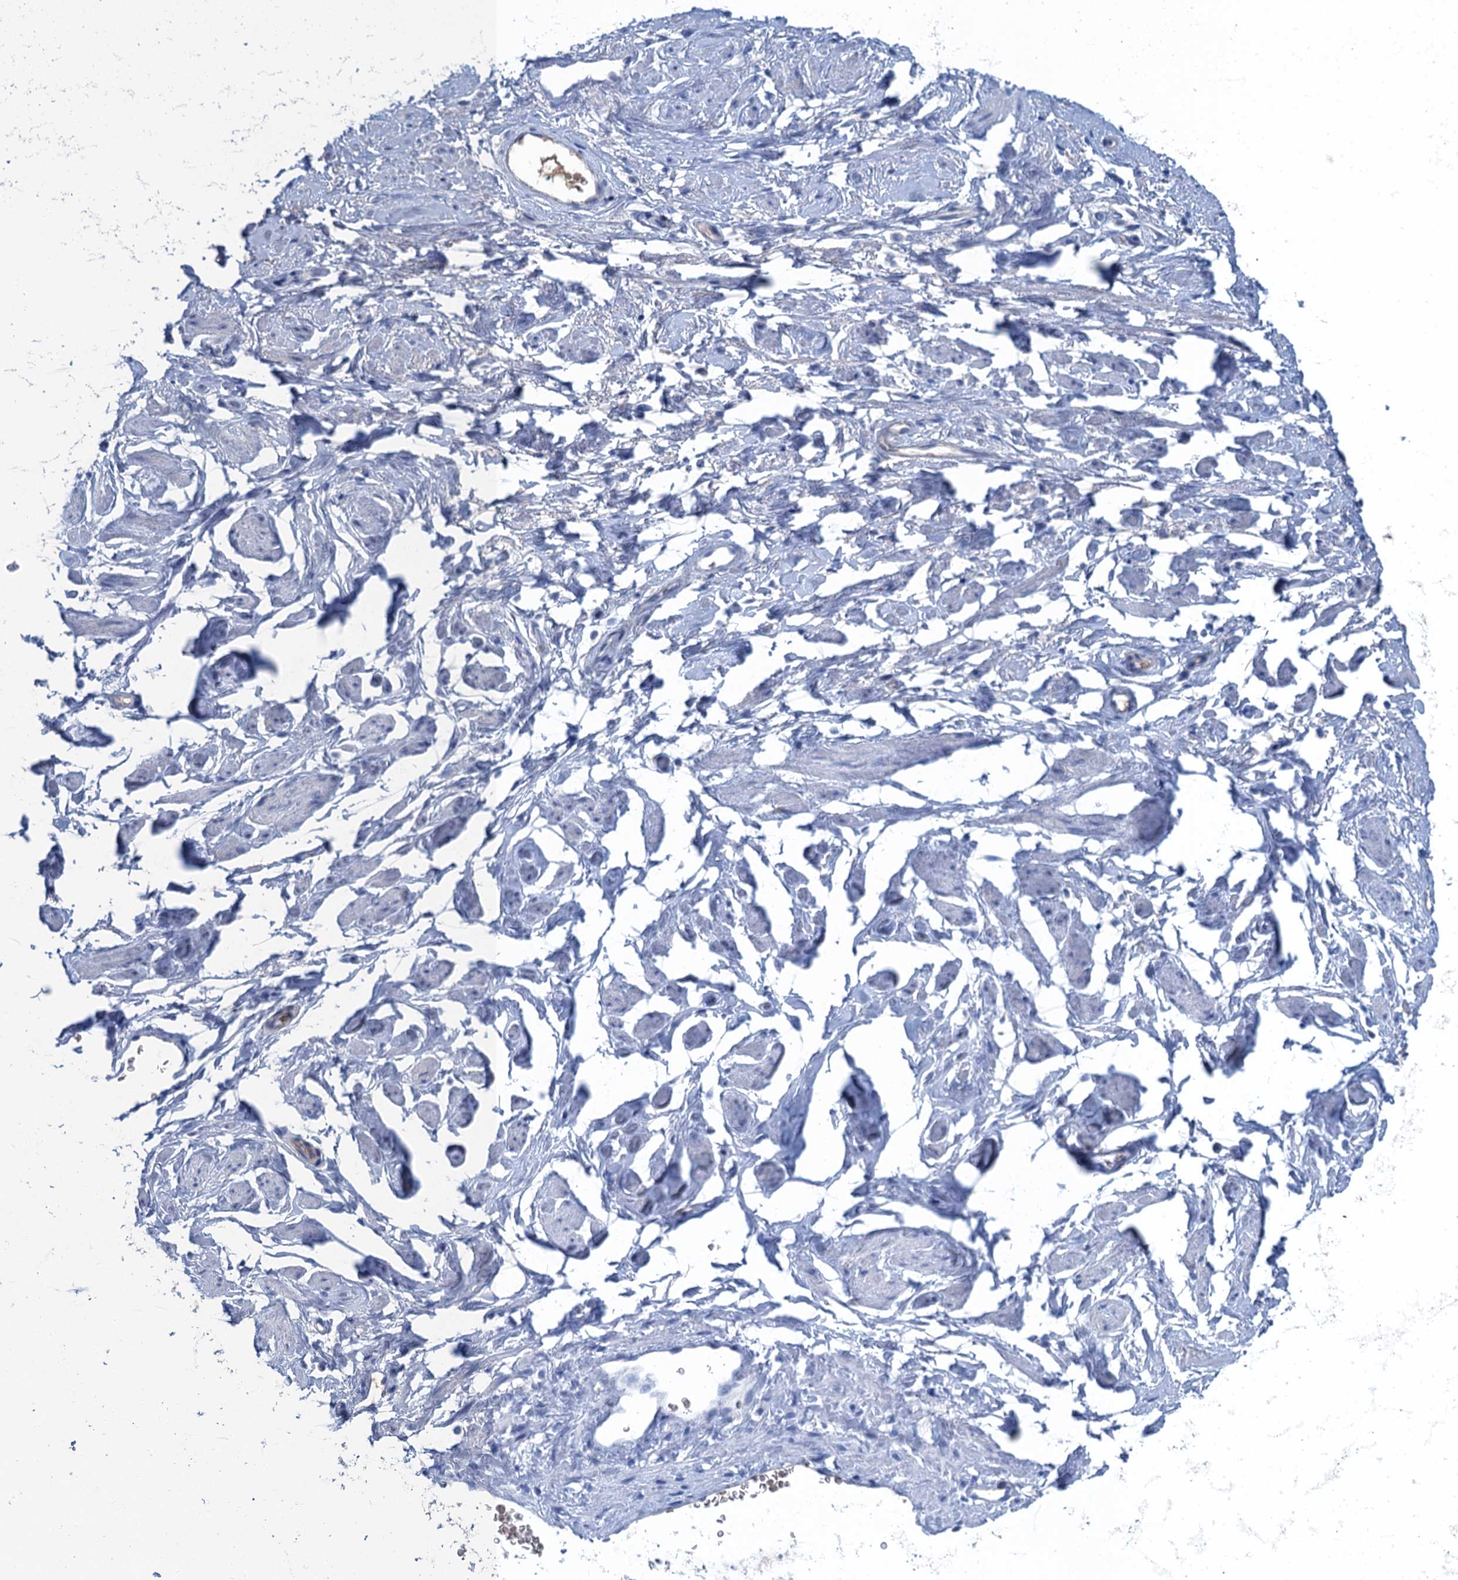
{"staining": {"intensity": "negative", "quantity": "none", "location": "none"}, "tissue": "adipose tissue", "cell_type": "Adipocytes", "image_type": "normal", "snomed": [{"axis": "morphology", "description": "Normal tissue, NOS"}, {"axis": "morphology", "description": "Adenocarcinoma, NOS"}, {"axis": "topography", "description": "Rectum"}, {"axis": "topography", "description": "Vagina"}, {"axis": "topography", "description": "Peripheral nerve tissue"}], "caption": "Human adipose tissue stained for a protein using immunohistochemistry (IHC) demonstrates no expression in adipocytes.", "gene": "MYADML2", "patient": {"sex": "female", "age": 71}}